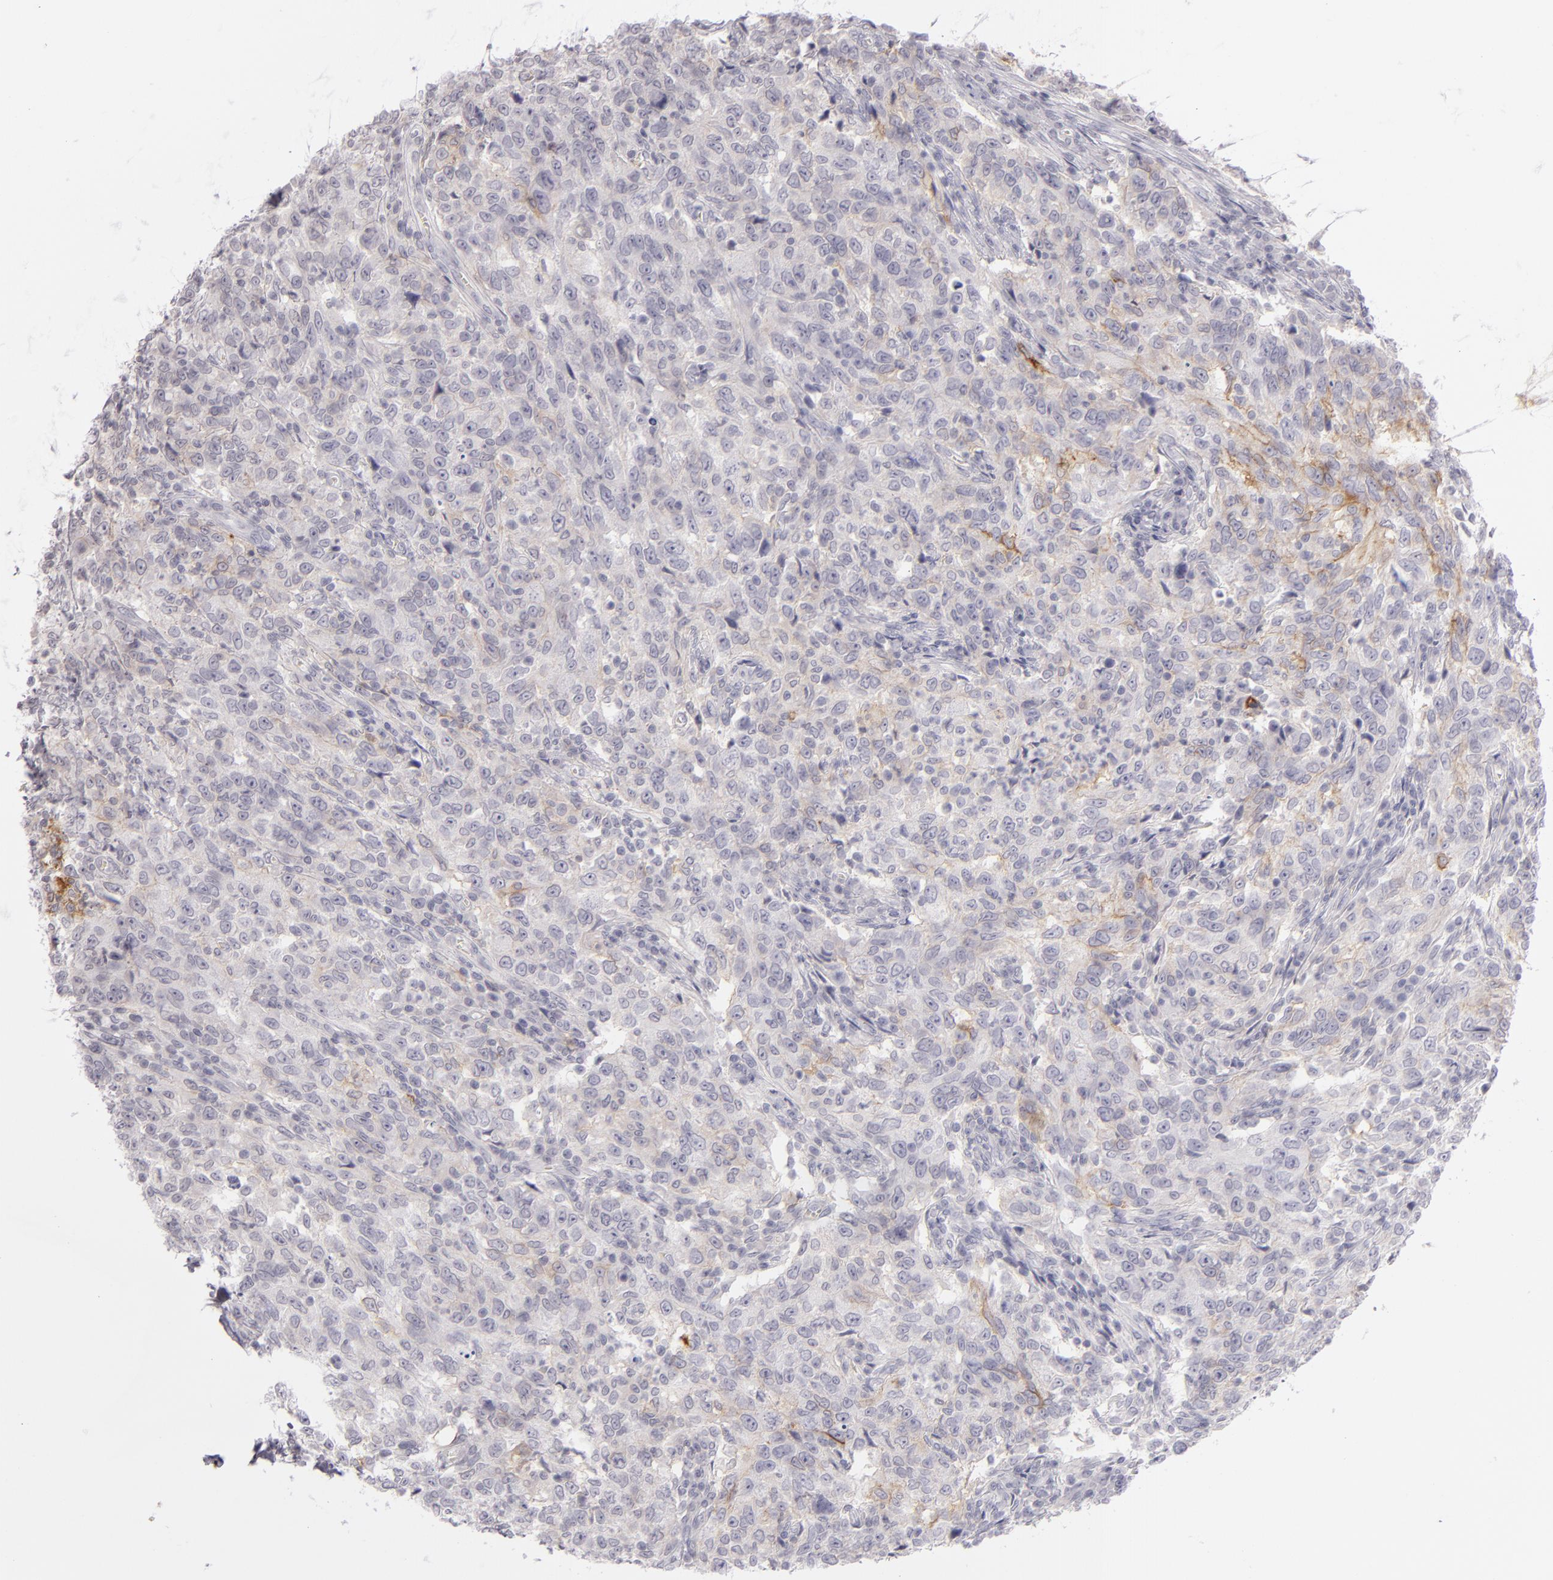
{"staining": {"intensity": "weak", "quantity": "25%-75%", "location": "cytoplasmic/membranous"}, "tissue": "breast cancer", "cell_type": "Tumor cells", "image_type": "cancer", "snomed": [{"axis": "morphology", "description": "Duct carcinoma"}, {"axis": "topography", "description": "Breast"}], "caption": "This photomicrograph reveals immunohistochemistry staining of invasive ductal carcinoma (breast), with low weak cytoplasmic/membranous positivity in approximately 25%-75% of tumor cells.", "gene": "CD40", "patient": {"sex": "female", "age": 50}}